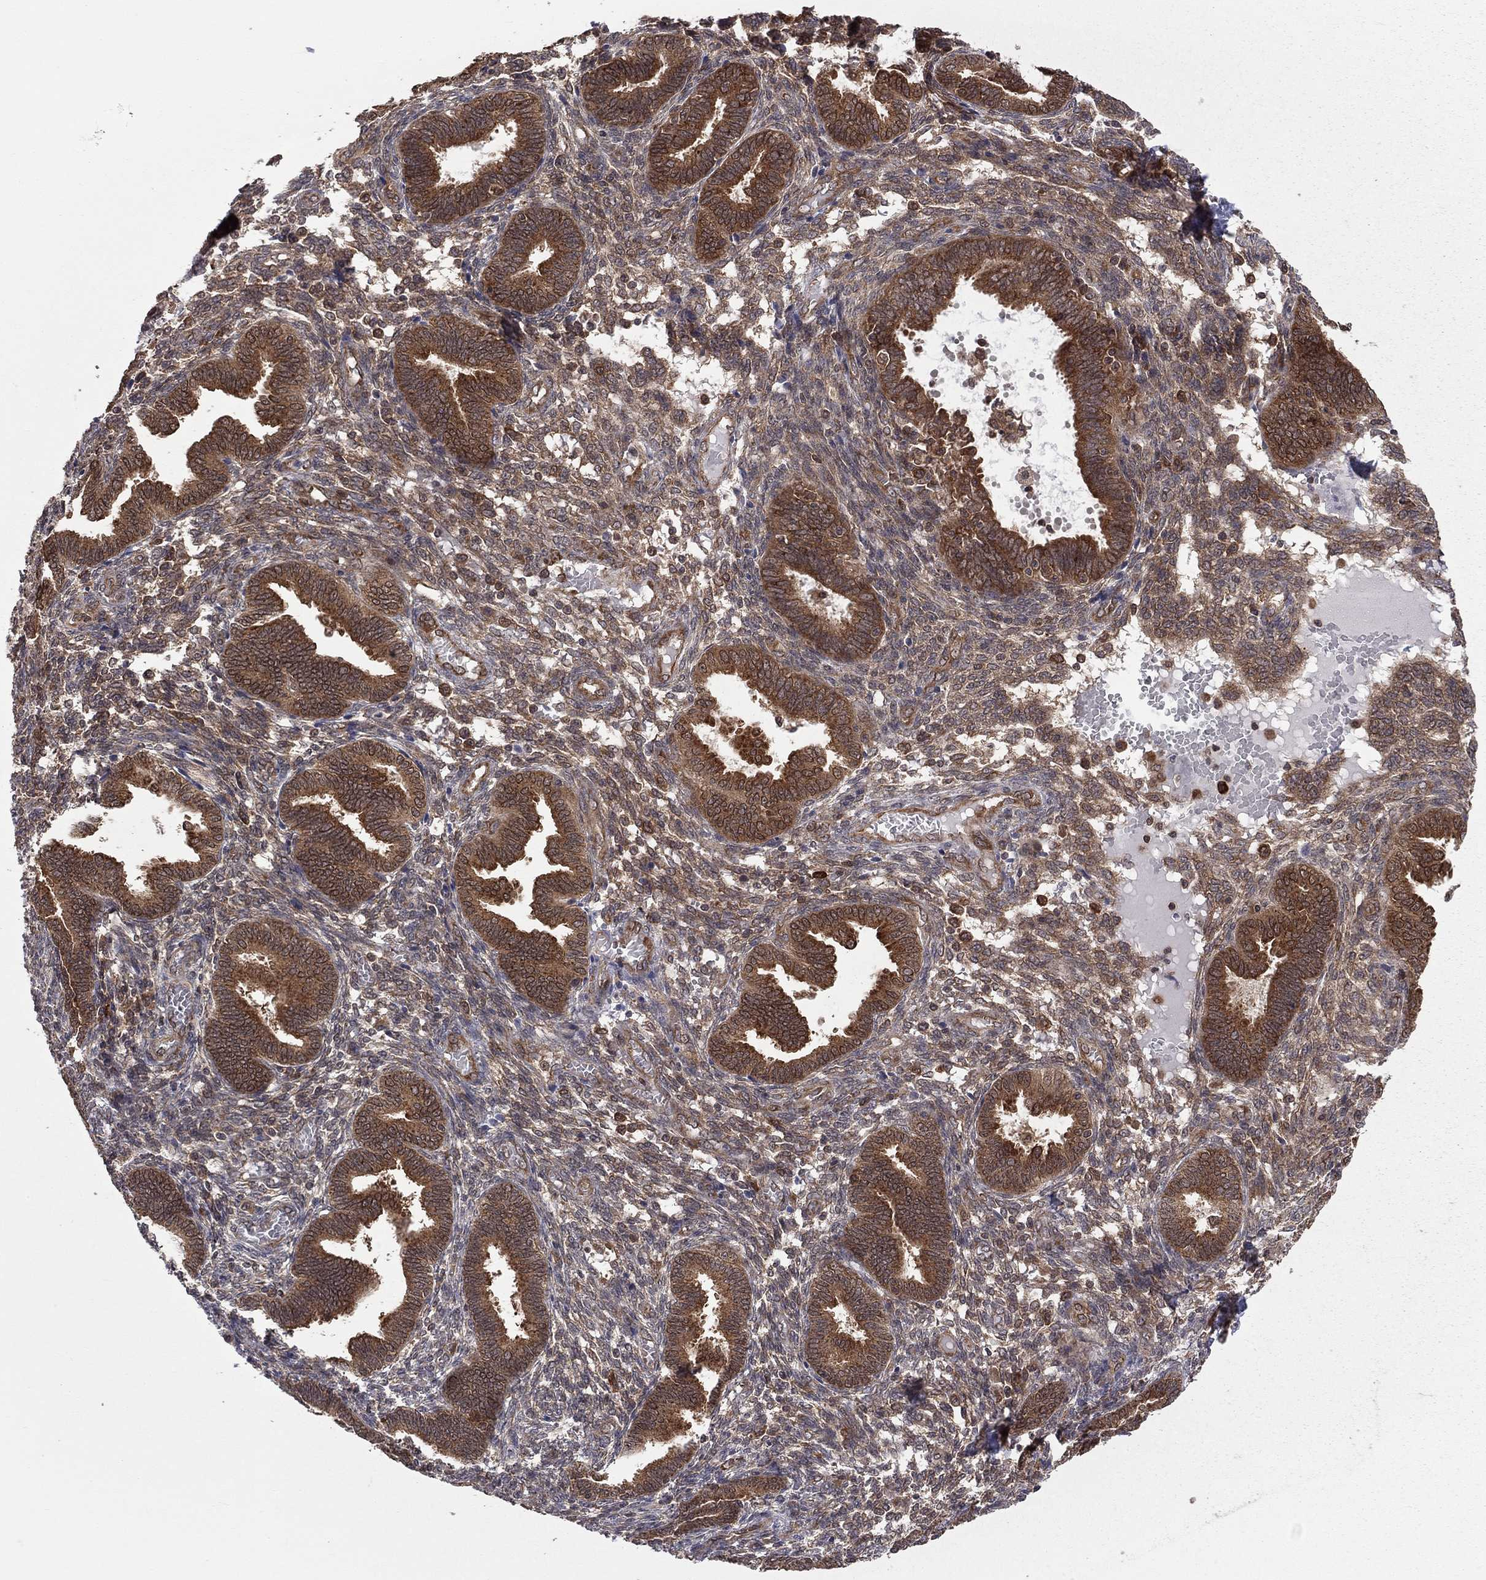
{"staining": {"intensity": "weak", "quantity": "<25%", "location": "cytoplasmic/membranous"}, "tissue": "endometrium", "cell_type": "Cells in endometrial stroma", "image_type": "normal", "snomed": [{"axis": "morphology", "description": "Normal tissue, NOS"}, {"axis": "topography", "description": "Endometrium"}], "caption": "The photomicrograph demonstrates no significant staining in cells in endometrial stroma of endometrium.", "gene": "NAA50", "patient": {"sex": "female", "age": 42}}